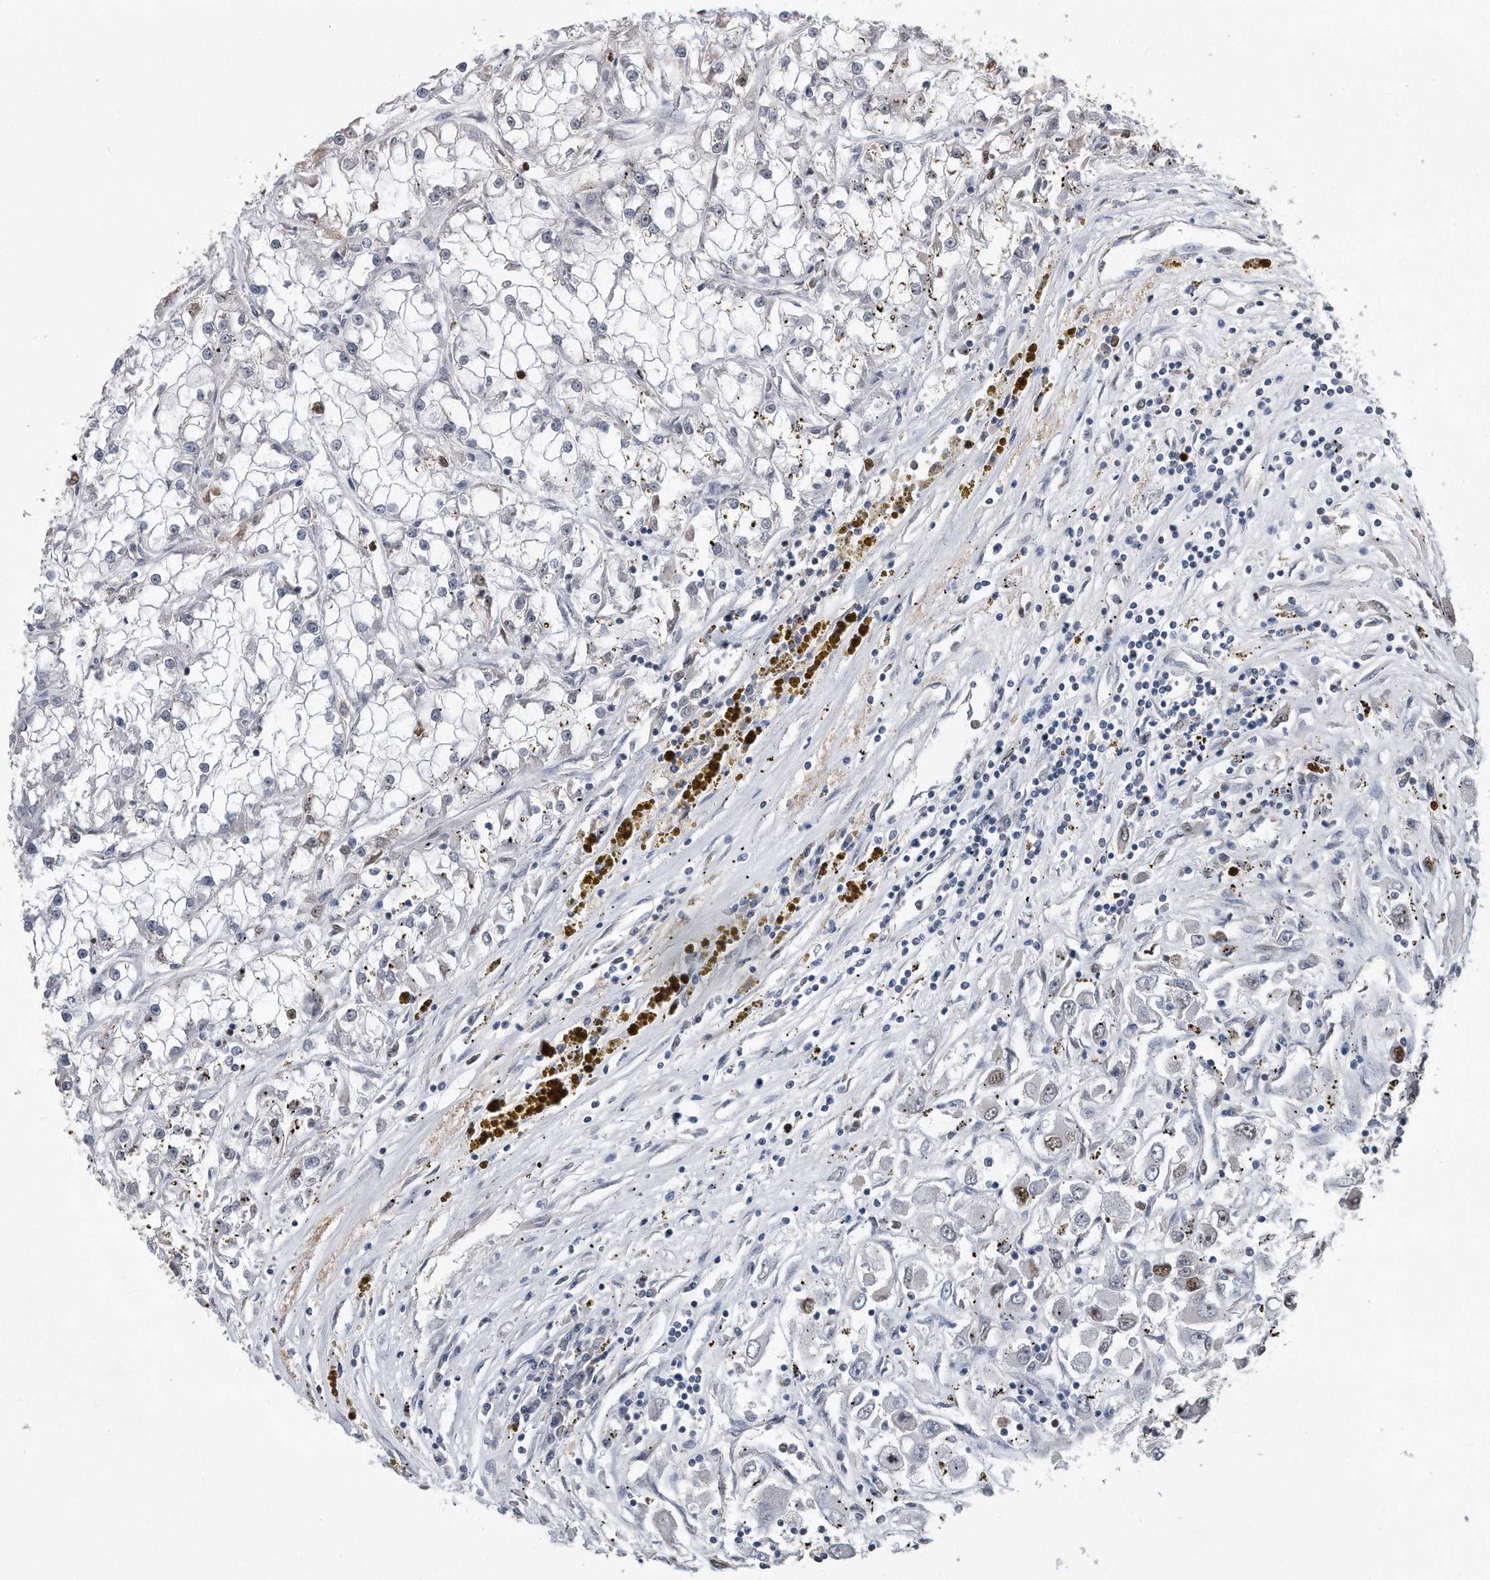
{"staining": {"intensity": "moderate", "quantity": "<25%", "location": "nuclear"}, "tissue": "renal cancer", "cell_type": "Tumor cells", "image_type": "cancer", "snomed": [{"axis": "morphology", "description": "Adenocarcinoma, NOS"}, {"axis": "topography", "description": "Kidney"}], "caption": "About <25% of tumor cells in renal adenocarcinoma show moderate nuclear protein expression as visualized by brown immunohistochemical staining.", "gene": "PCNA", "patient": {"sex": "female", "age": 52}}